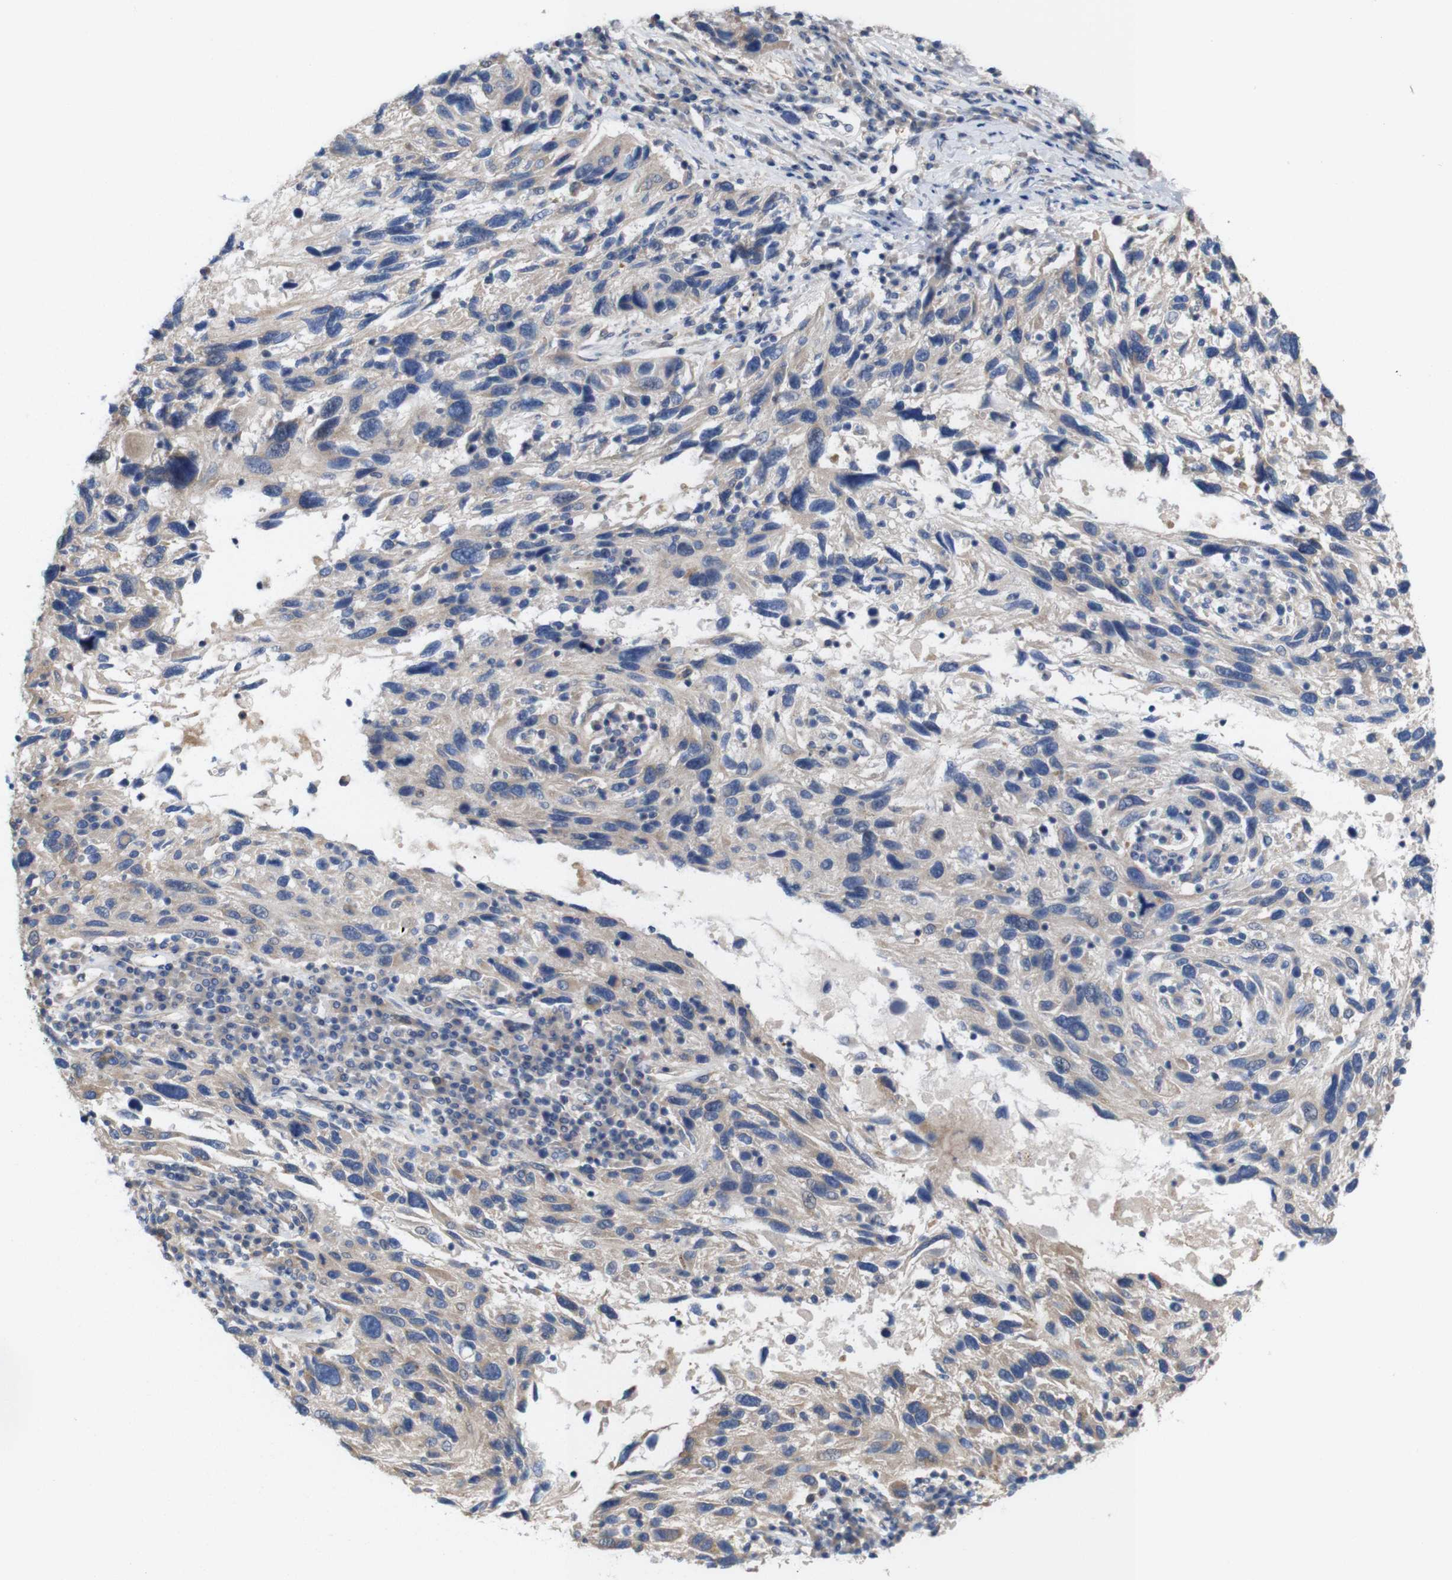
{"staining": {"intensity": "negative", "quantity": "none", "location": "none"}, "tissue": "melanoma", "cell_type": "Tumor cells", "image_type": "cancer", "snomed": [{"axis": "morphology", "description": "Malignant melanoma, NOS"}, {"axis": "topography", "description": "Skin"}], "caption": "Immunohistochemical staining of melanoma exhibits no significant positivity in tumor cells.", "gene": "MYEOV", "patient": {"sex": "male", "age": 53}}